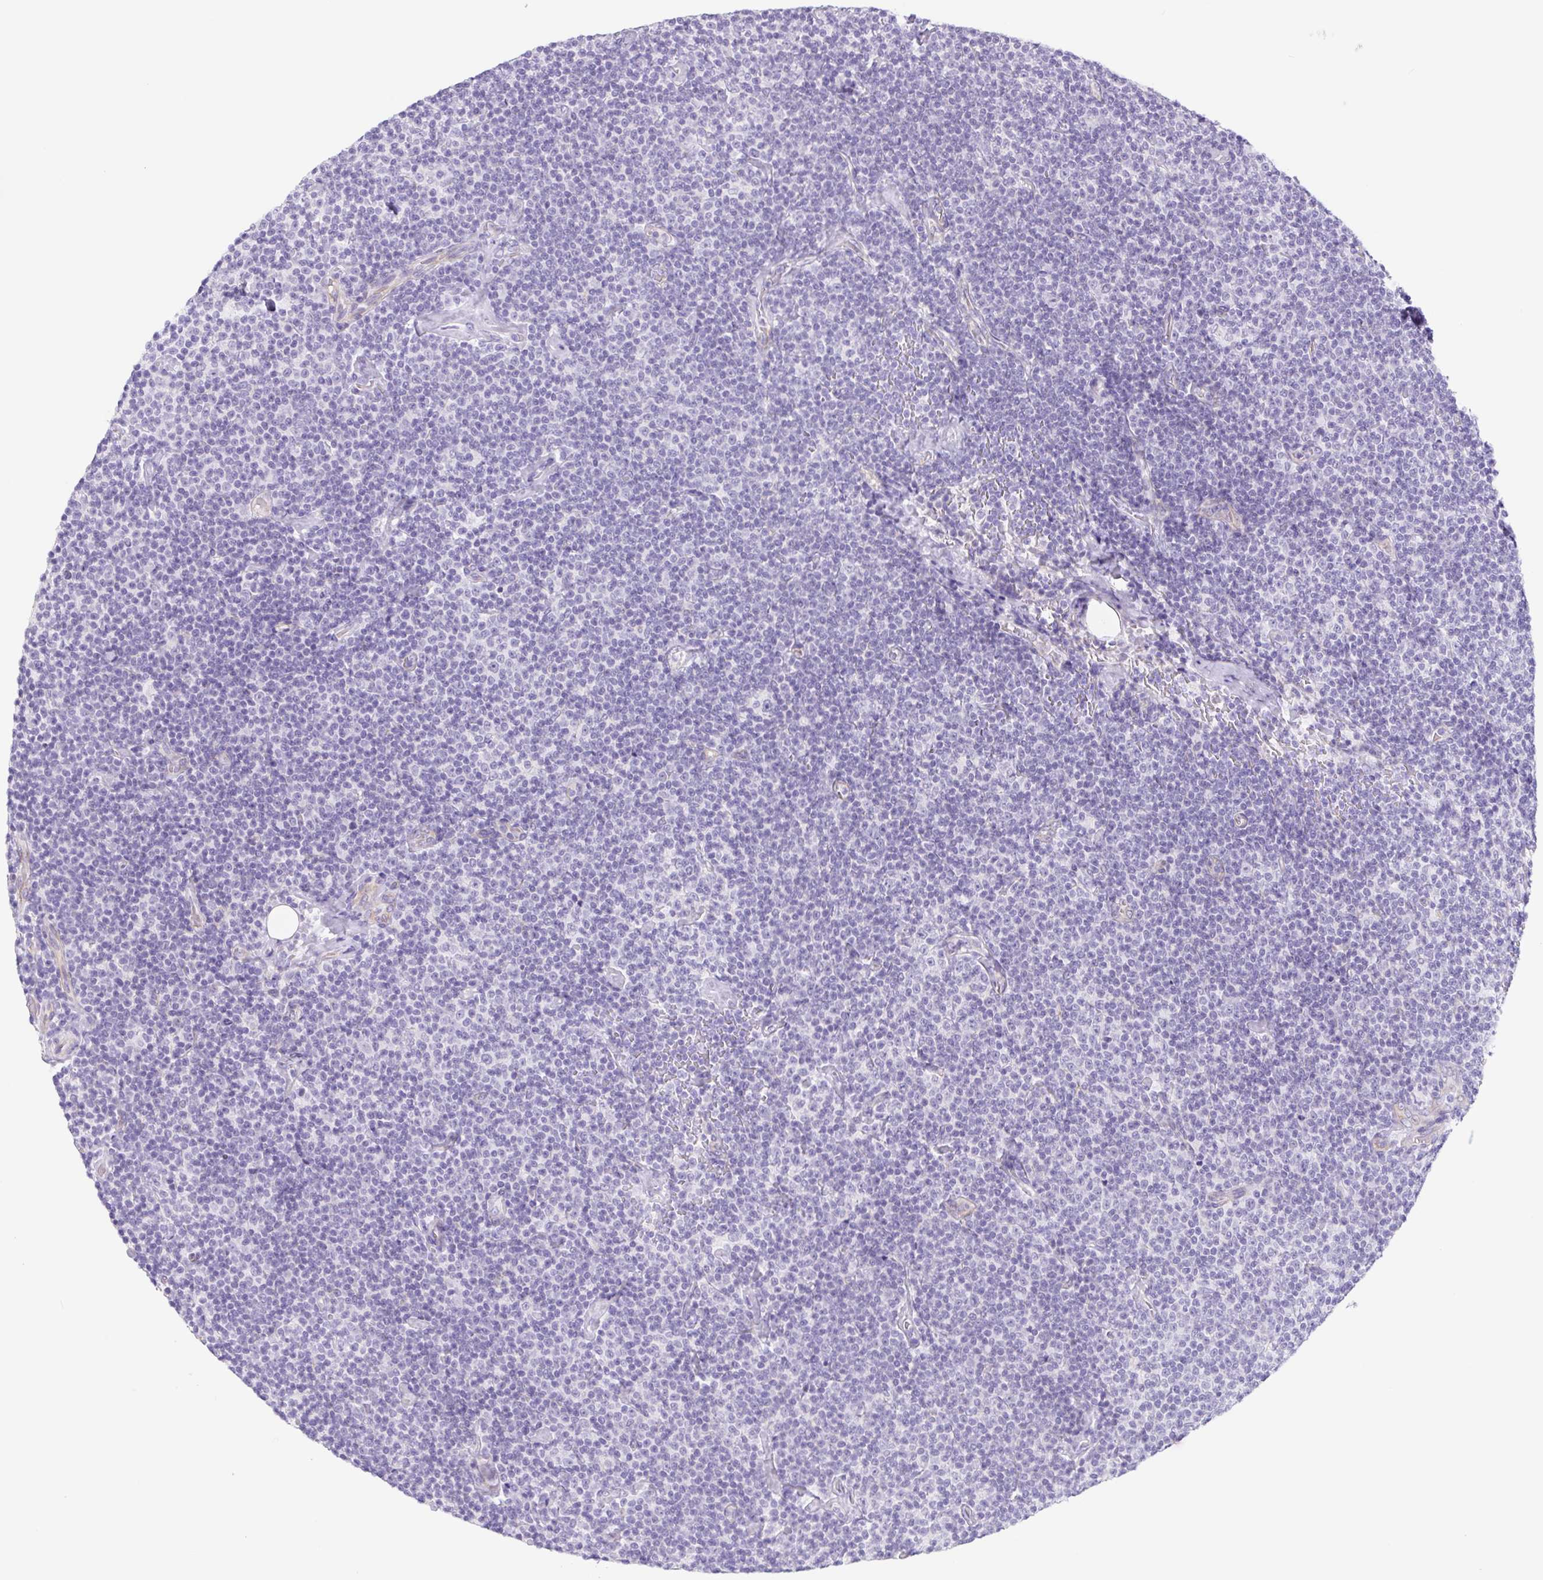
{"staining": {"intensity": "negative", "quantity": "none", "location": "none"}, "tissue": "lymphoma", "cell_type": "Tumor cells", "image_type": "cancer", "snomed": [{"axis": "morphology", "description": "Malignant lymphoma, non-Hodgkin's type, Low grade"}, {"axis": "topography", "description": "Lymph node"}], "caption": "Low-grade malignant lymphoma, non-Hodgkin's type was stained to show a protein in brown. There is no significant positivity in tumor cells. (Brightfield microscopy of DAB immunohistochemistry at high magnification).", "gene": "CYP21A2", "patient": {"sex": "male", "age": 81}}